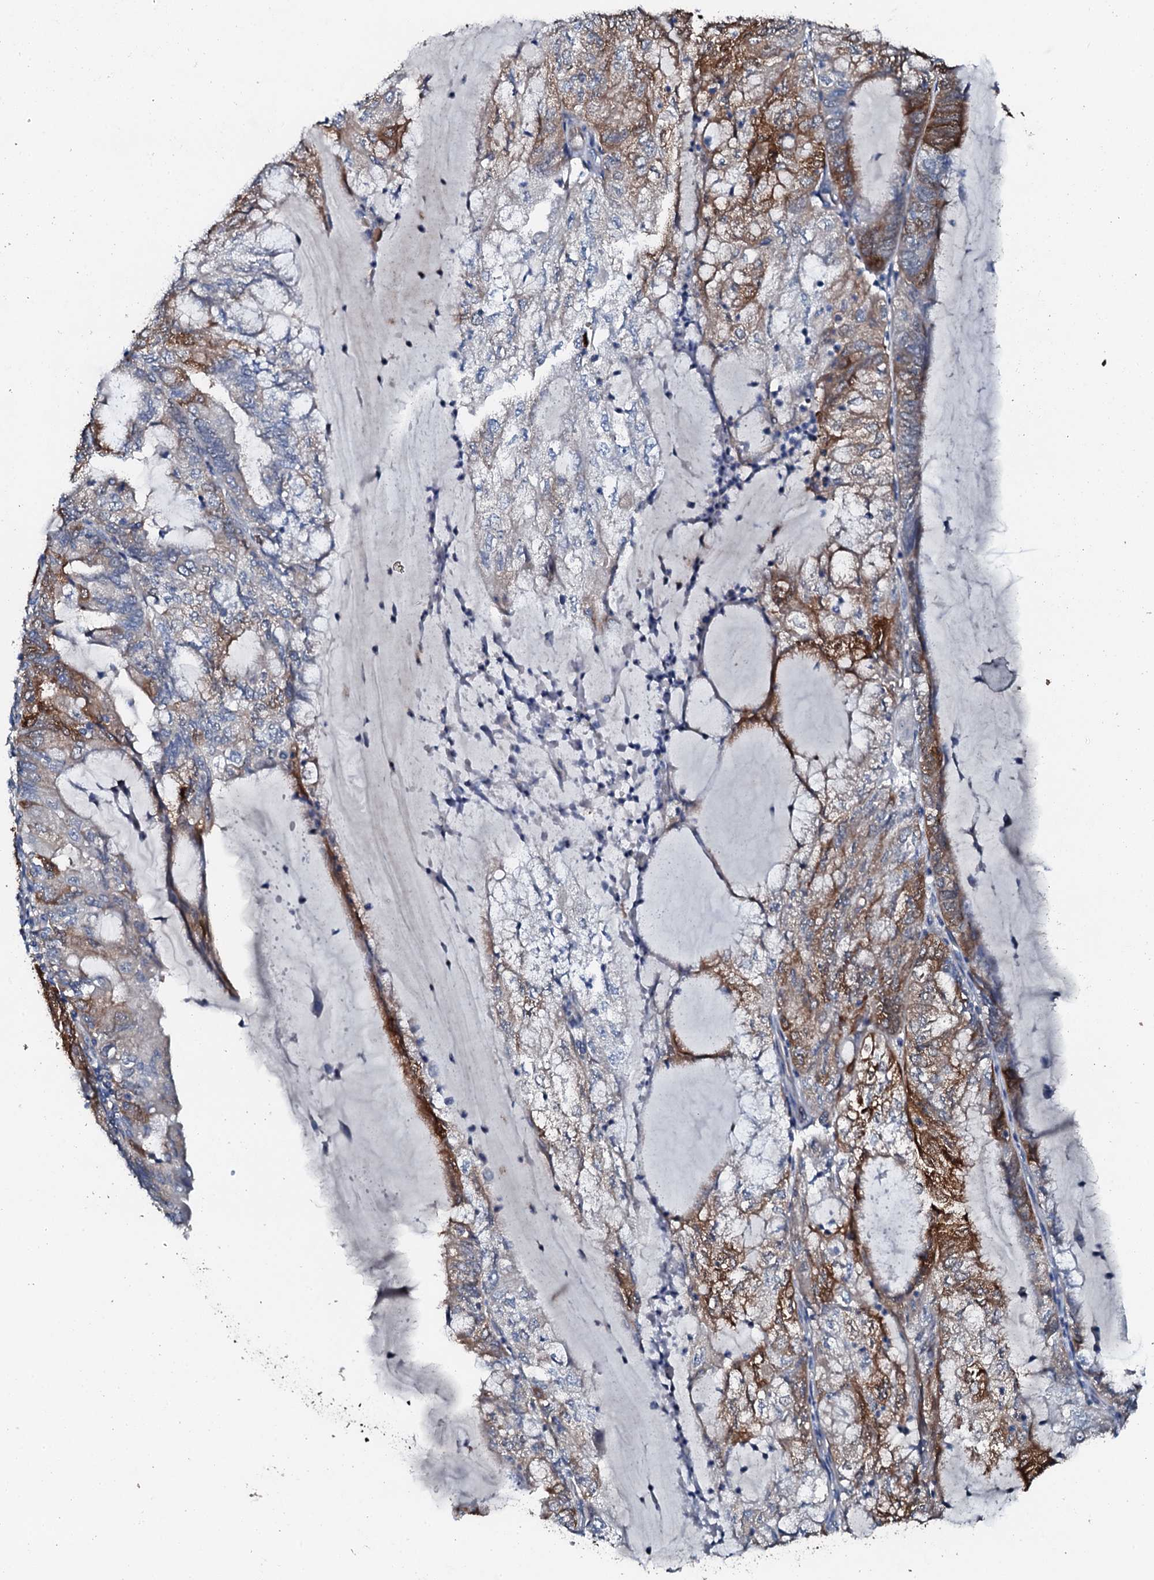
{"staining": {"intensity": "strong", "quantity": "25%-75%", "location": "cytoplasmic/membranous"}, "tissue": "endometrial cancer", "cell_type": "Tumor cells", "image_type": "cancer", "snomed": [{"axis": "morphology", "description": "Adenocarcinoma, NOS"}, {"axis": "topography", "description": "Endometrium"}], "caption": "This image exhibits IHC staining of endometrial adenocarcinoma, with high strong cytoplasmic/membranous staining in about 25%-75% of tumor cells.", "gene": "GFOD2", "patient": {"sex": "female", "age": 81}}